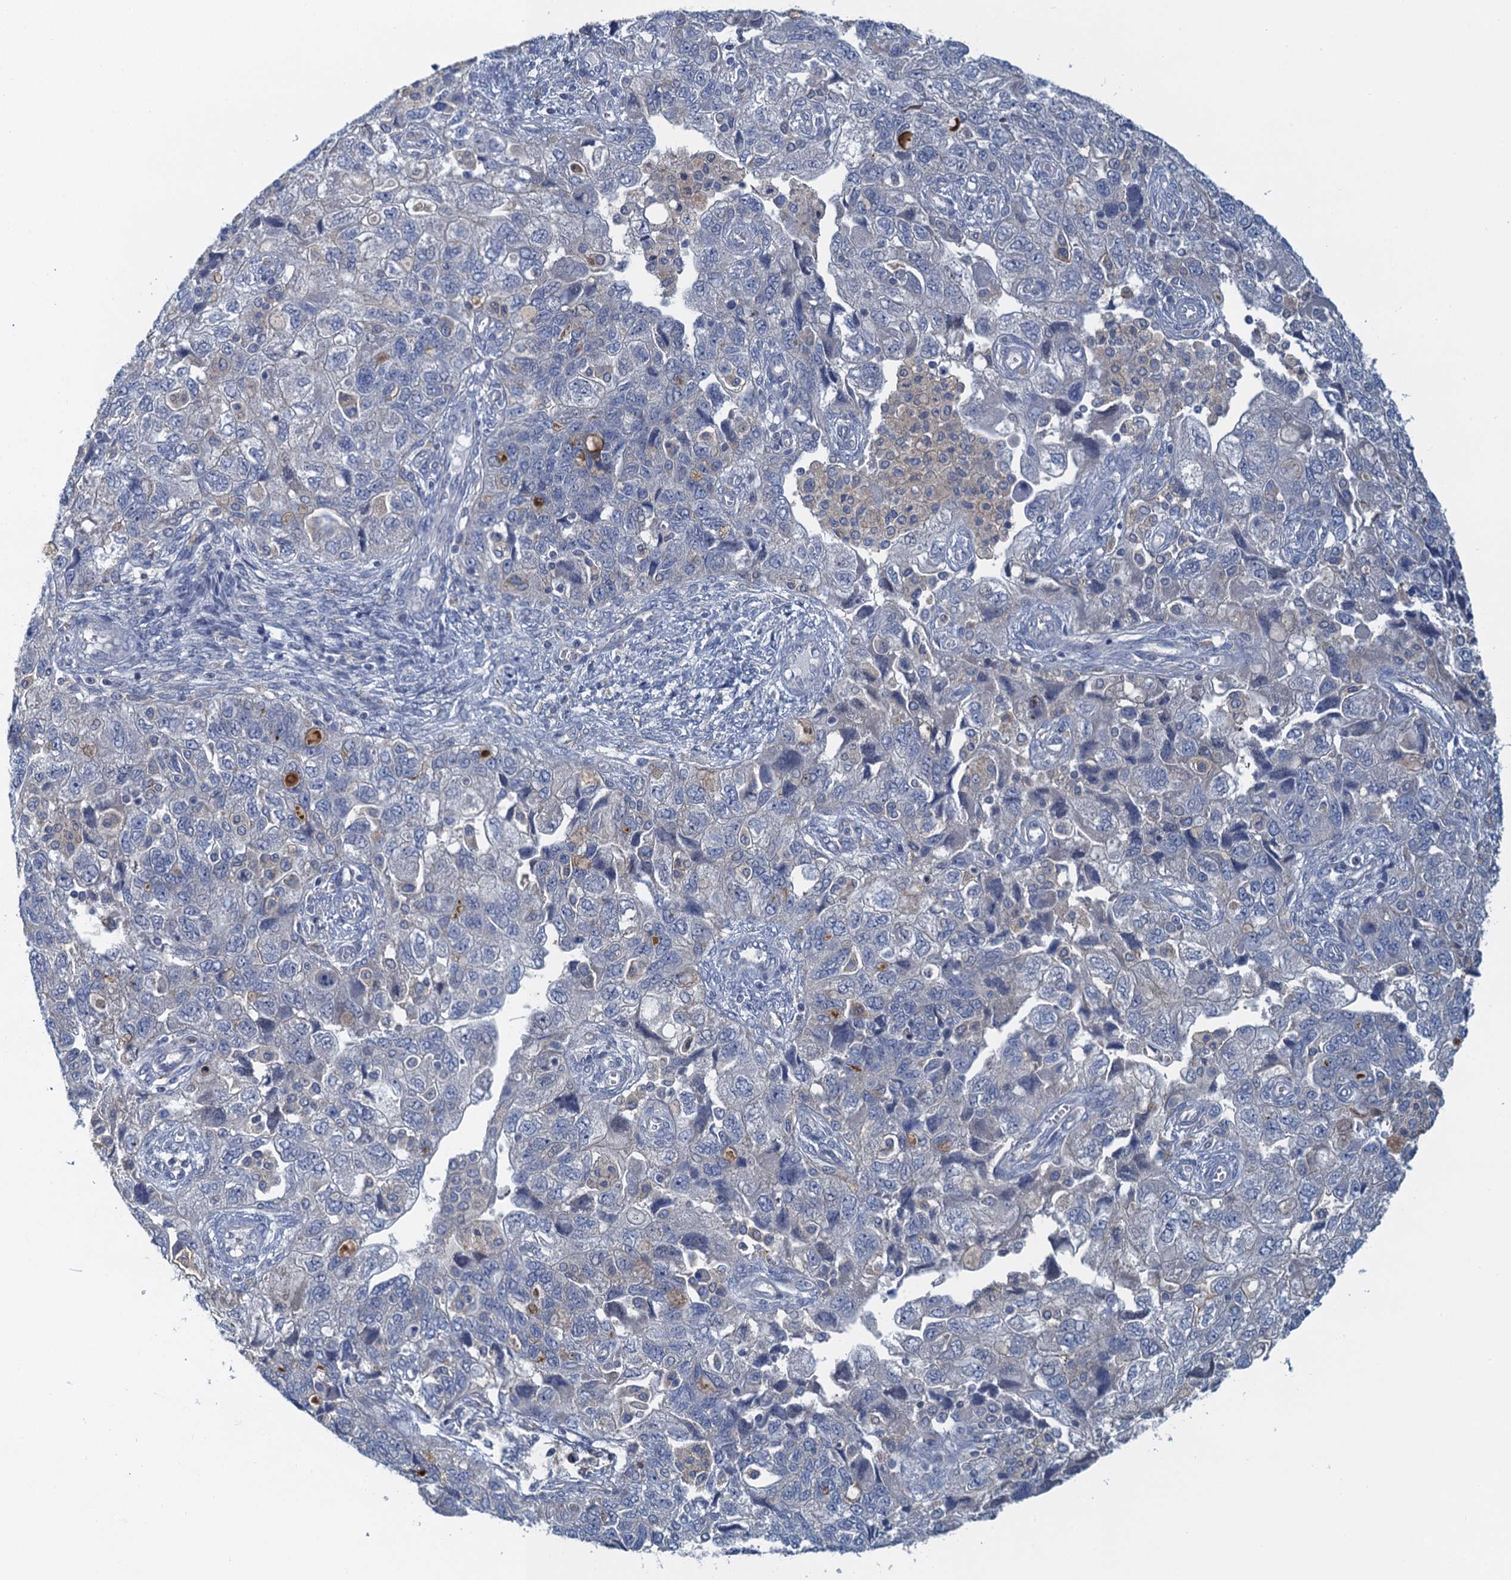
{"staining": {"intensity": "negative", "quantity": "none", "location": "none"}, "tissue": "ovarian cancer", "cell_type": "Tumor cells", "image_type": "cancer", "snomed": [{"axis": "morphology", "description": "Carcinoma, NOS"}, {"axis": "morphology", "description": "Cystadenocarcinoma, serous, NOS"}, {"axis": "topography", "description": "Ovary"}], "caption": "Immunohistochemistry of human serous cystadenocarcinoma (ovarian) reveals no expression in tumor cells. (Immunohistochemistry, brightfield microscopy, high magnification).", "gene": "NCKAP1L", "patient": {"sex": "female", "age": 69}}